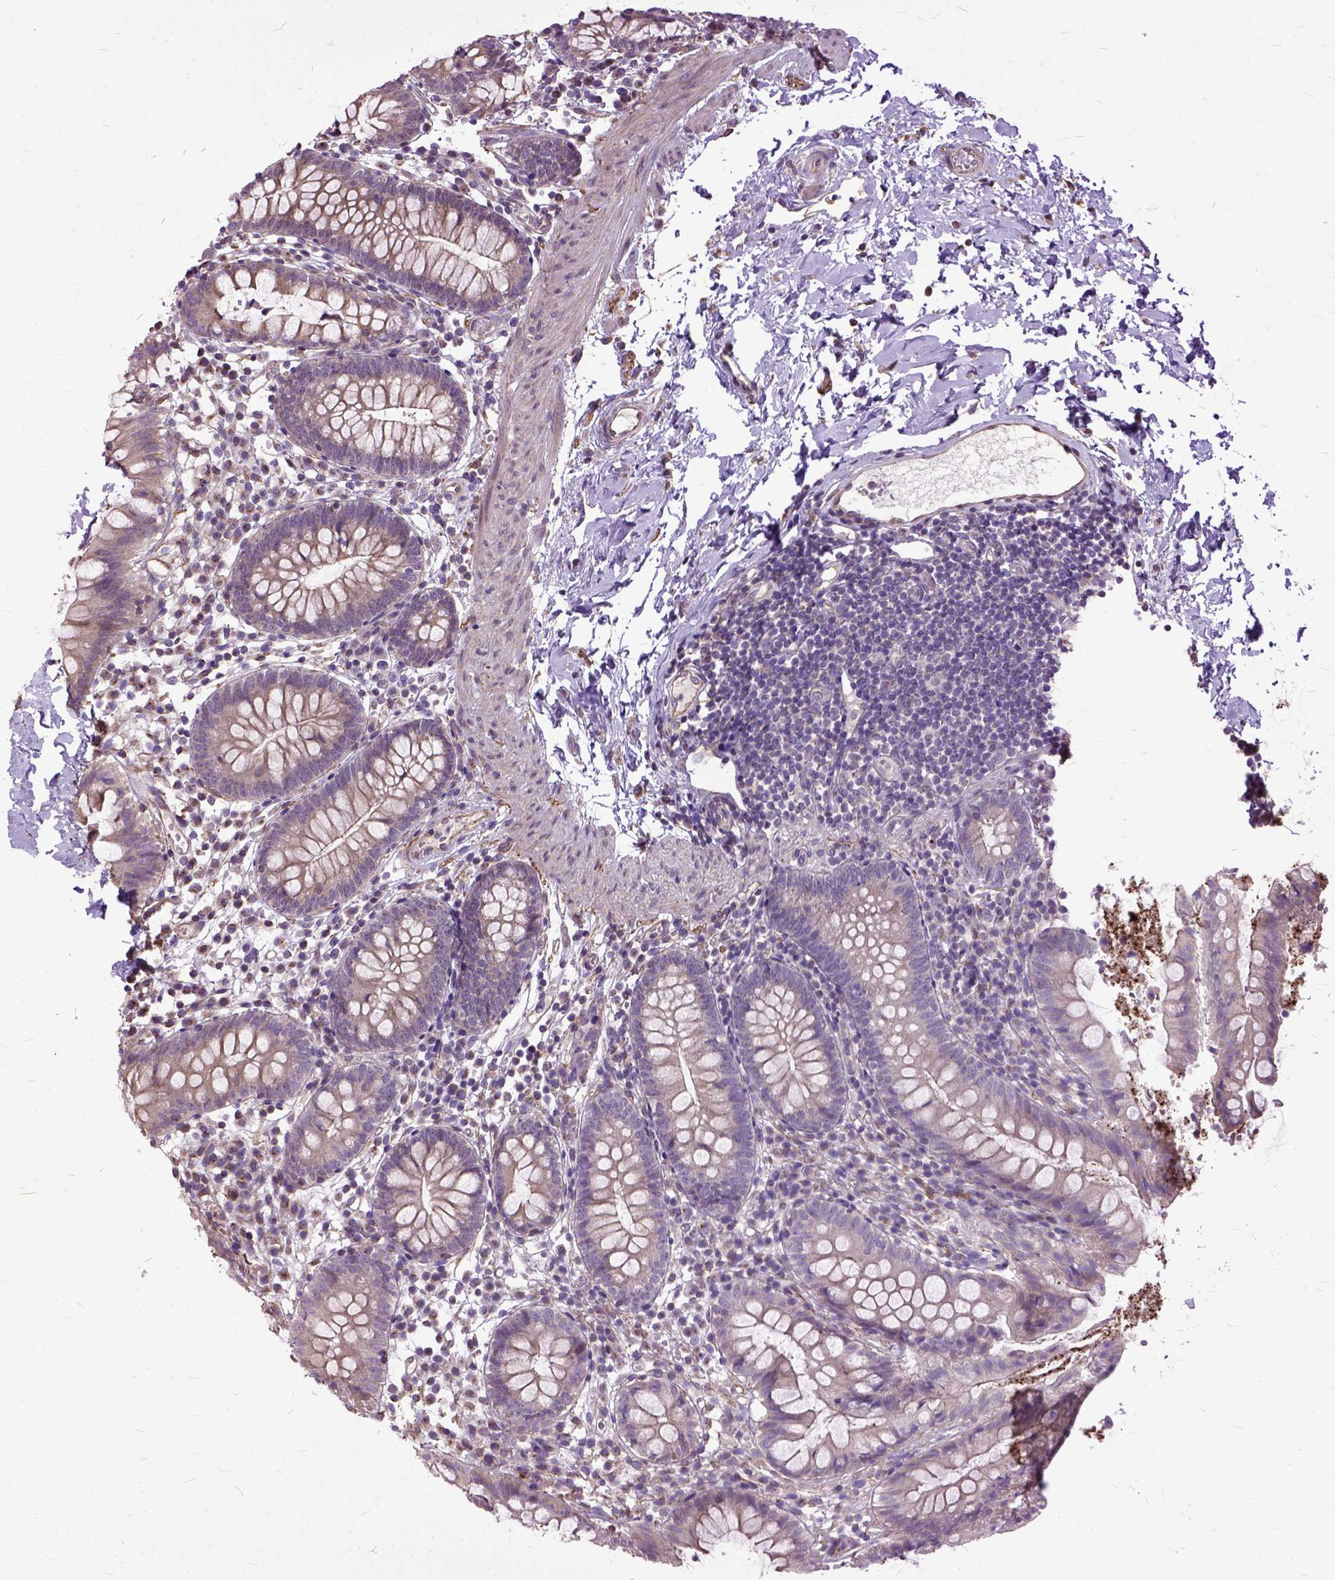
{"staining": {"intensity": "negative", "quantity": "none", "location": "none"}, "tissue": "small intestine", "cell_type": "Glandular cells", "image_type": "normal", "snomed": [{"axis": "morphology", "description": "Normal tissue, NOS"}, {"axis": "topography", "description": "Small intestine"}], "caption": "Image shows no significant protein staining in glandular cells of benign small intestine. (Brightfield microscopy of DAB IHC at high magnification).", "gene": "AREG", "patient": {"sex": "female", "age": 90}}